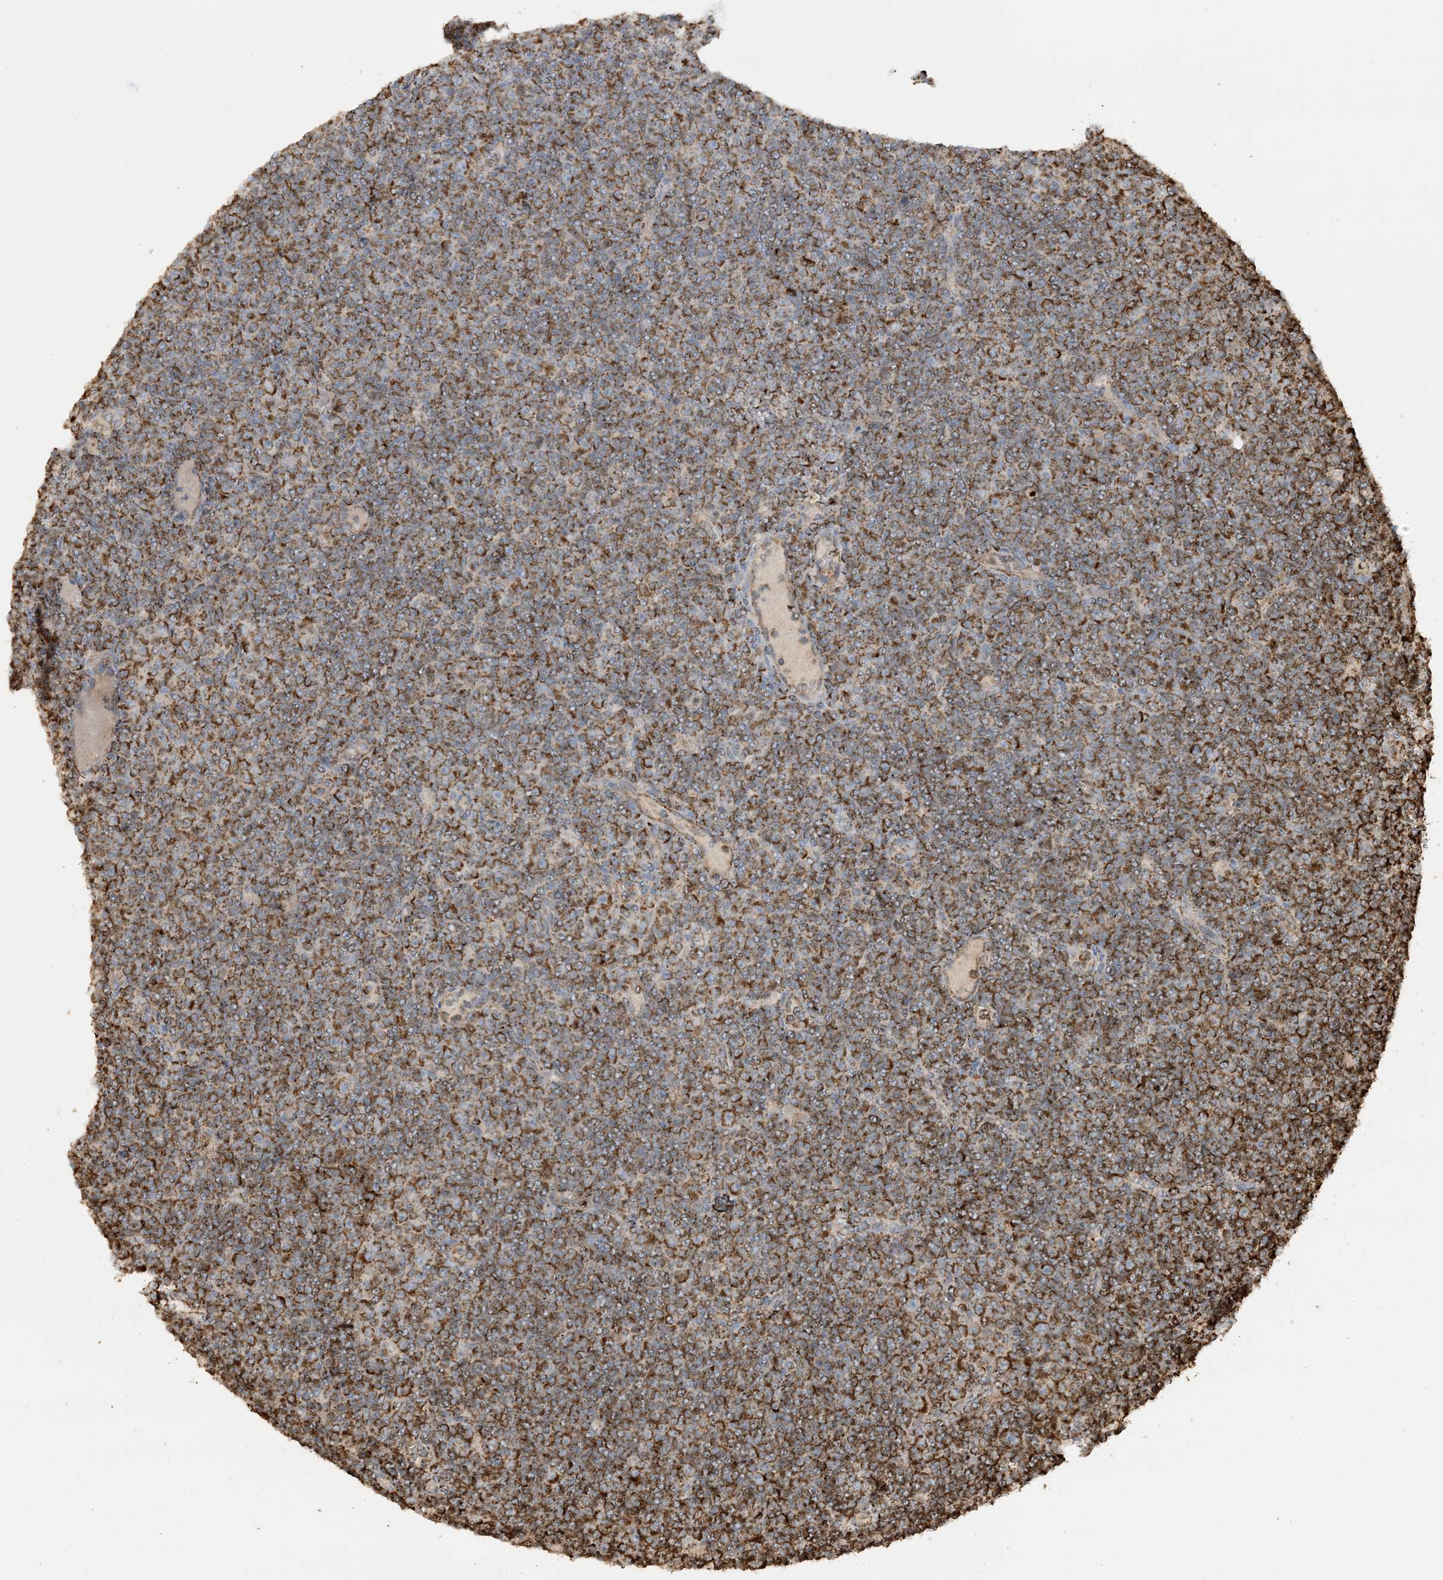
{"staining": {"intensity": "moderate", "quantity": ">75%", "location": "cytoplasmic/membranous"}, "tissue": "lymphoma", "cell_type": "Tumor cells", "image_type": "cancer", "snomed": [{"axis": "morphology", "description": "Malignant lymphoma, non-Hodgkin's type, Low grade"}, {"axis": "topography", "description": "Lymph node"}], "caption": "Protein expression analysis of human lymphoma reveals moderate cytoplasmic/membranous positivity in approximately >75% of tumor cells.", "gene": "AGA", "patient": {"sex": "female", "age": 67}}